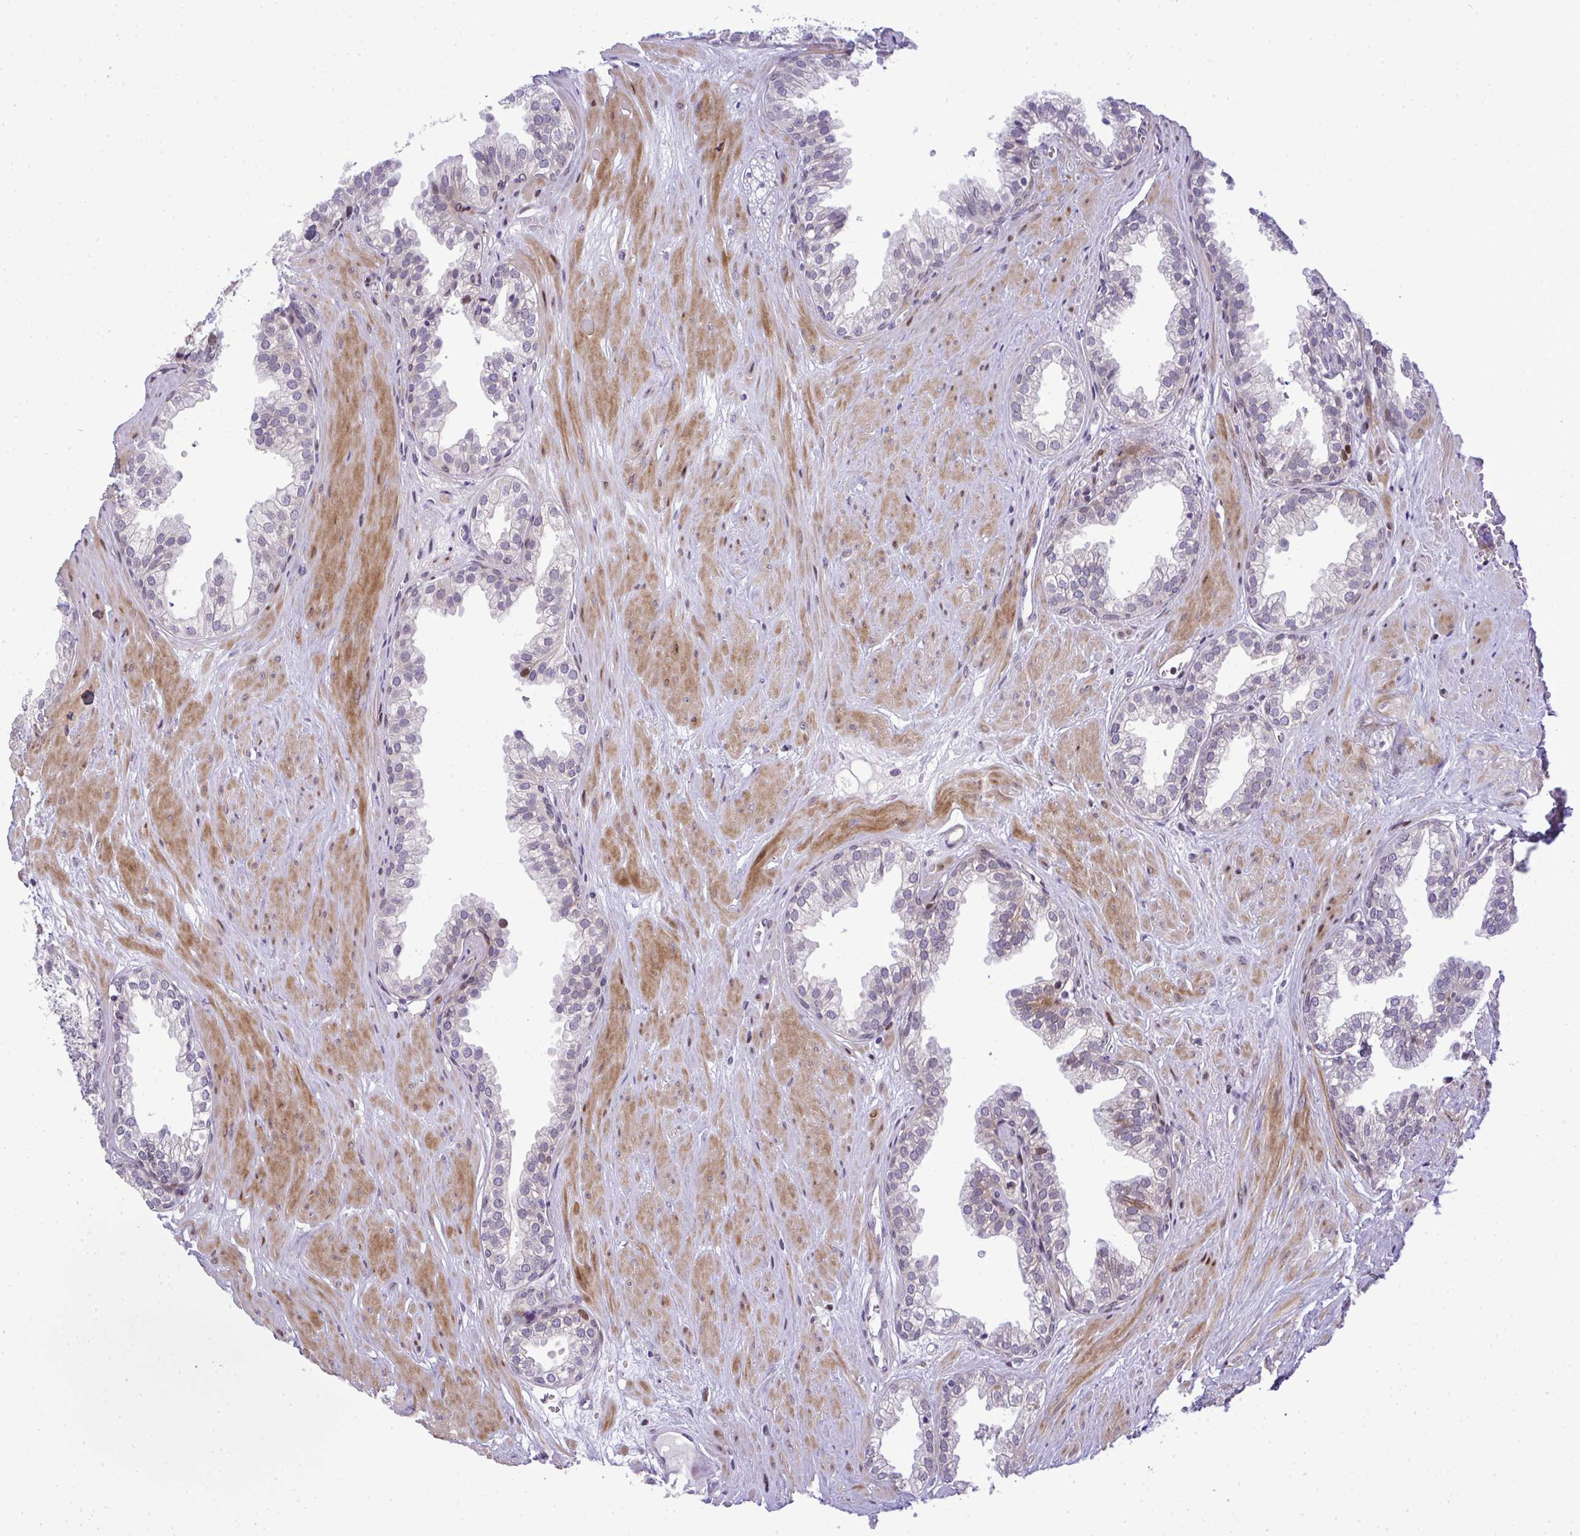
{"staining": {"intensity": "negative", "quantity": "none", "location": "none"}, "tissue": "prostate", "cell_type": "Glandular cells", "image_type": "normal", "snomed": [{"axis": "morphology", "description": "Normal tissue, NOS"}, {"axis": "topography", "description": "Prostate"}, {"axis": "topography", "description": "Peripheral nerve tissue"}], "caption": "The immunohistochemistry image has no significant staining in glandular cells of prostate.", "gene": "CASTOR2", "patient": {"sex": "male", "age": 55}}